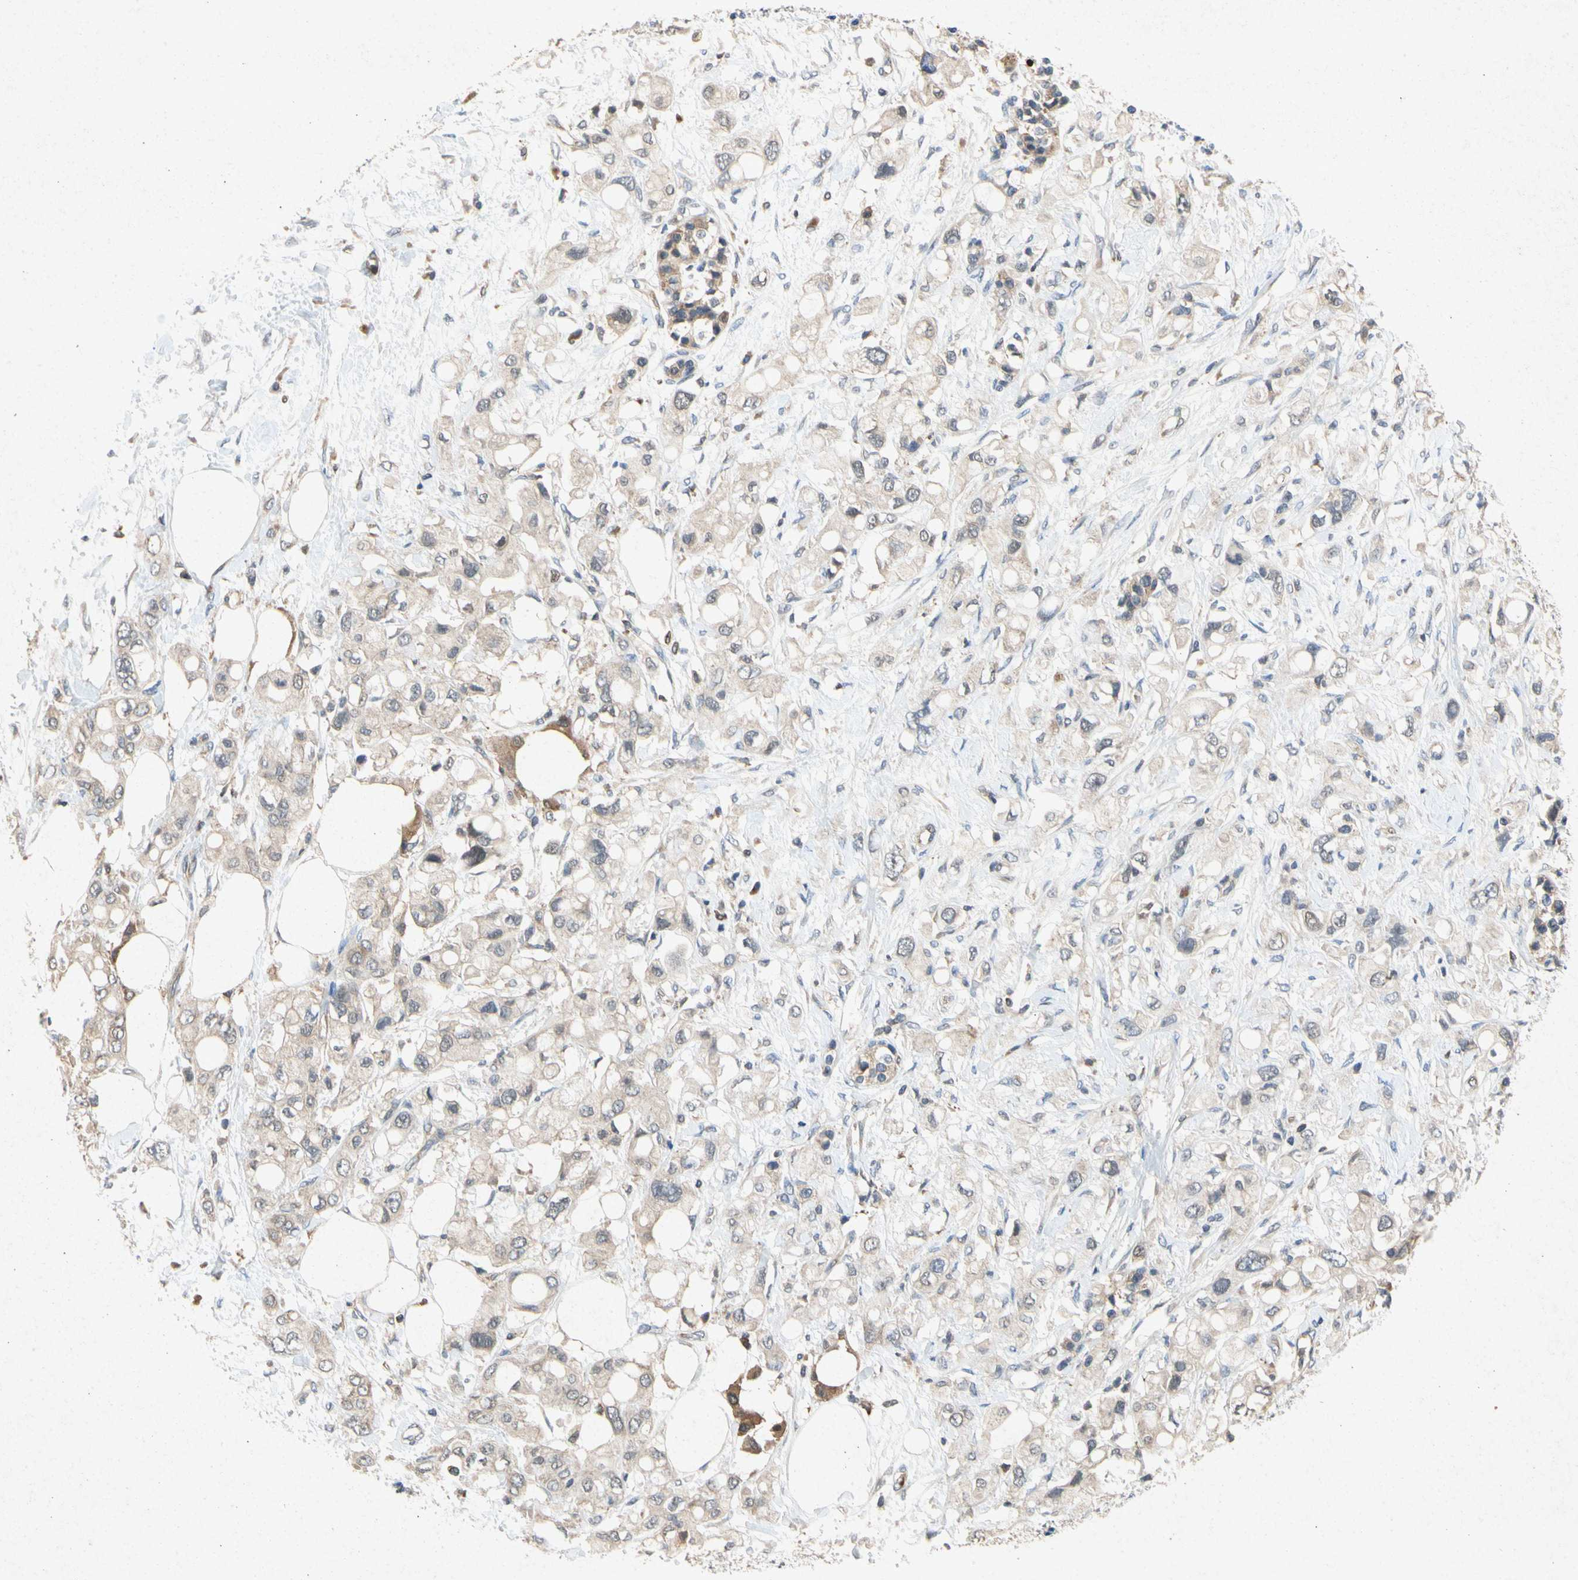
{"staining": {"intensity": "weak", "quantity": ">75%", "location": "cytoplasmic/membranous"}, "tissue": "pancreatic cancer", "cell_type": "Tumor cells", "image_type": "cancer", "snomed": [{"axis": "morphology", "description": "Adenocarcinoma, NOS"}, {"axis": "topography", "description": "Pancreas"}], "caption": "Human pancreatic adenocarcinoma stained with a brown dye exhibits weak cytoplasmic/membranous positive expression in about >75% of tumor cells.", "gene": "RPS6KA1", "patient": {"sex": "female", "age": 56}}